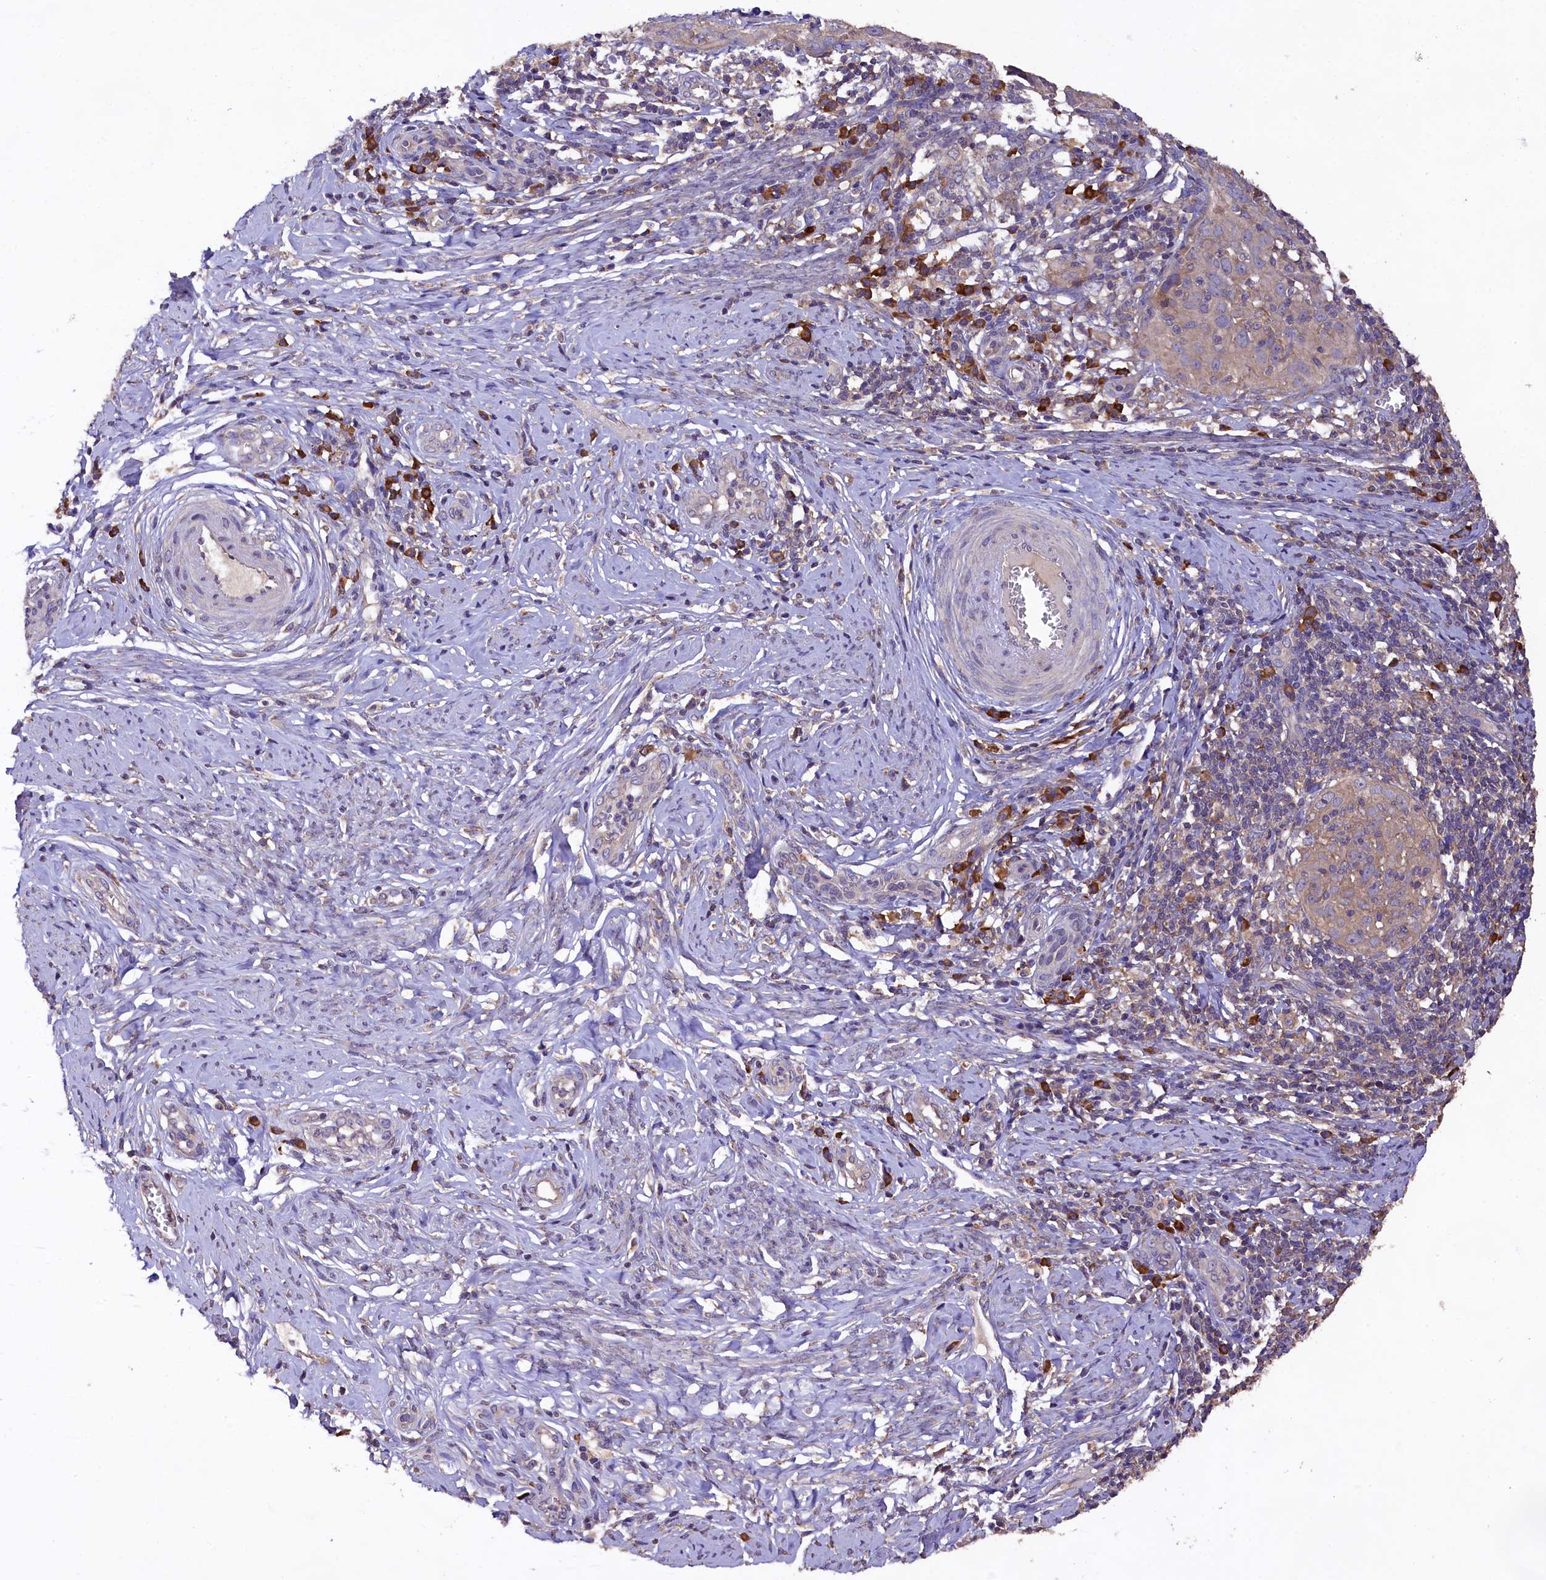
{"staining": {"intensity": "weak", "quantity": "25%-75%", "location": "cytoplasmic/membranous"}, "tissue": "cervical cancer", "cell_type": "Tumor cells", "image_type": "cancer", "snomed": [{"axis": "morphology", "description": "Normal tissue, NOS"}, {"axis": "morphology", "description": "Squamous cell carcinoma, NOS"}, {"axis": "topography", "description": "Cervix"}], "caption": "Immunohistochemistry image of neoplastic tissue: human cervical cancer (squamous cell carcinoma) stained using IHC demonstrates low levels of weak protein expression localized specifically in the cytoplasmic/membranous of tumor cells, appearing as a cytoplasmic/membranous brown color.", "gene": "ENKD1", "patient": {"sex": "female", "age": 31}}